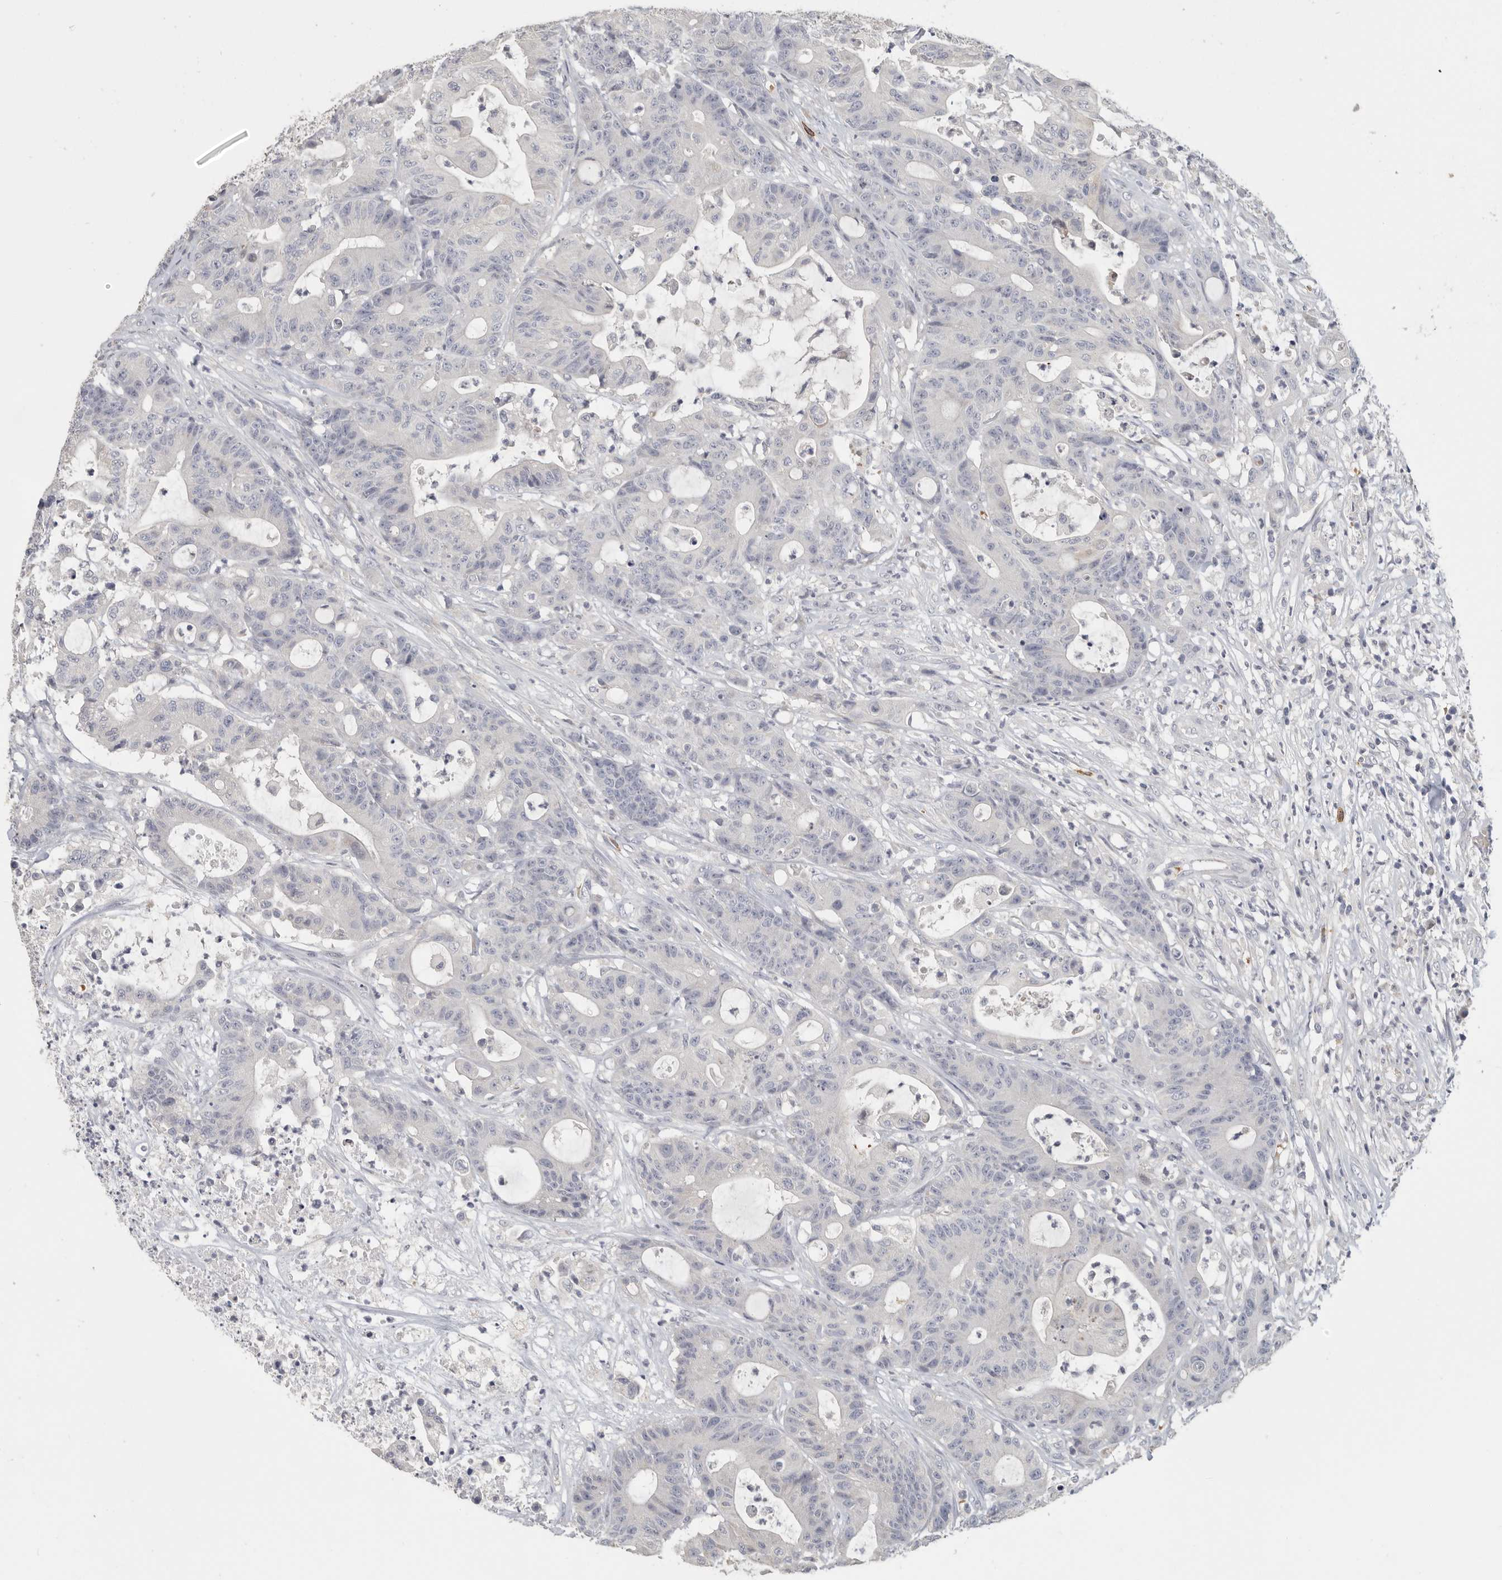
{"staining": {"intensity": "negative", "quantity": "none", "location": "none"}, "tissue": "colorectal cancer", "cell_type": "Tumor cells", "image_type": "cancer", "snomed": [{"axis": "morphology", "description": "Adenocarcinoma, NOS"}, {"axis": "topography", "description": "Colon"}], "caption": "The photomicrograph displays no staining of tumor cells in adenocarcinoma (colorectal).", "gene": "DNAJC11", "patient": {"sex": "female", "age": 84}}